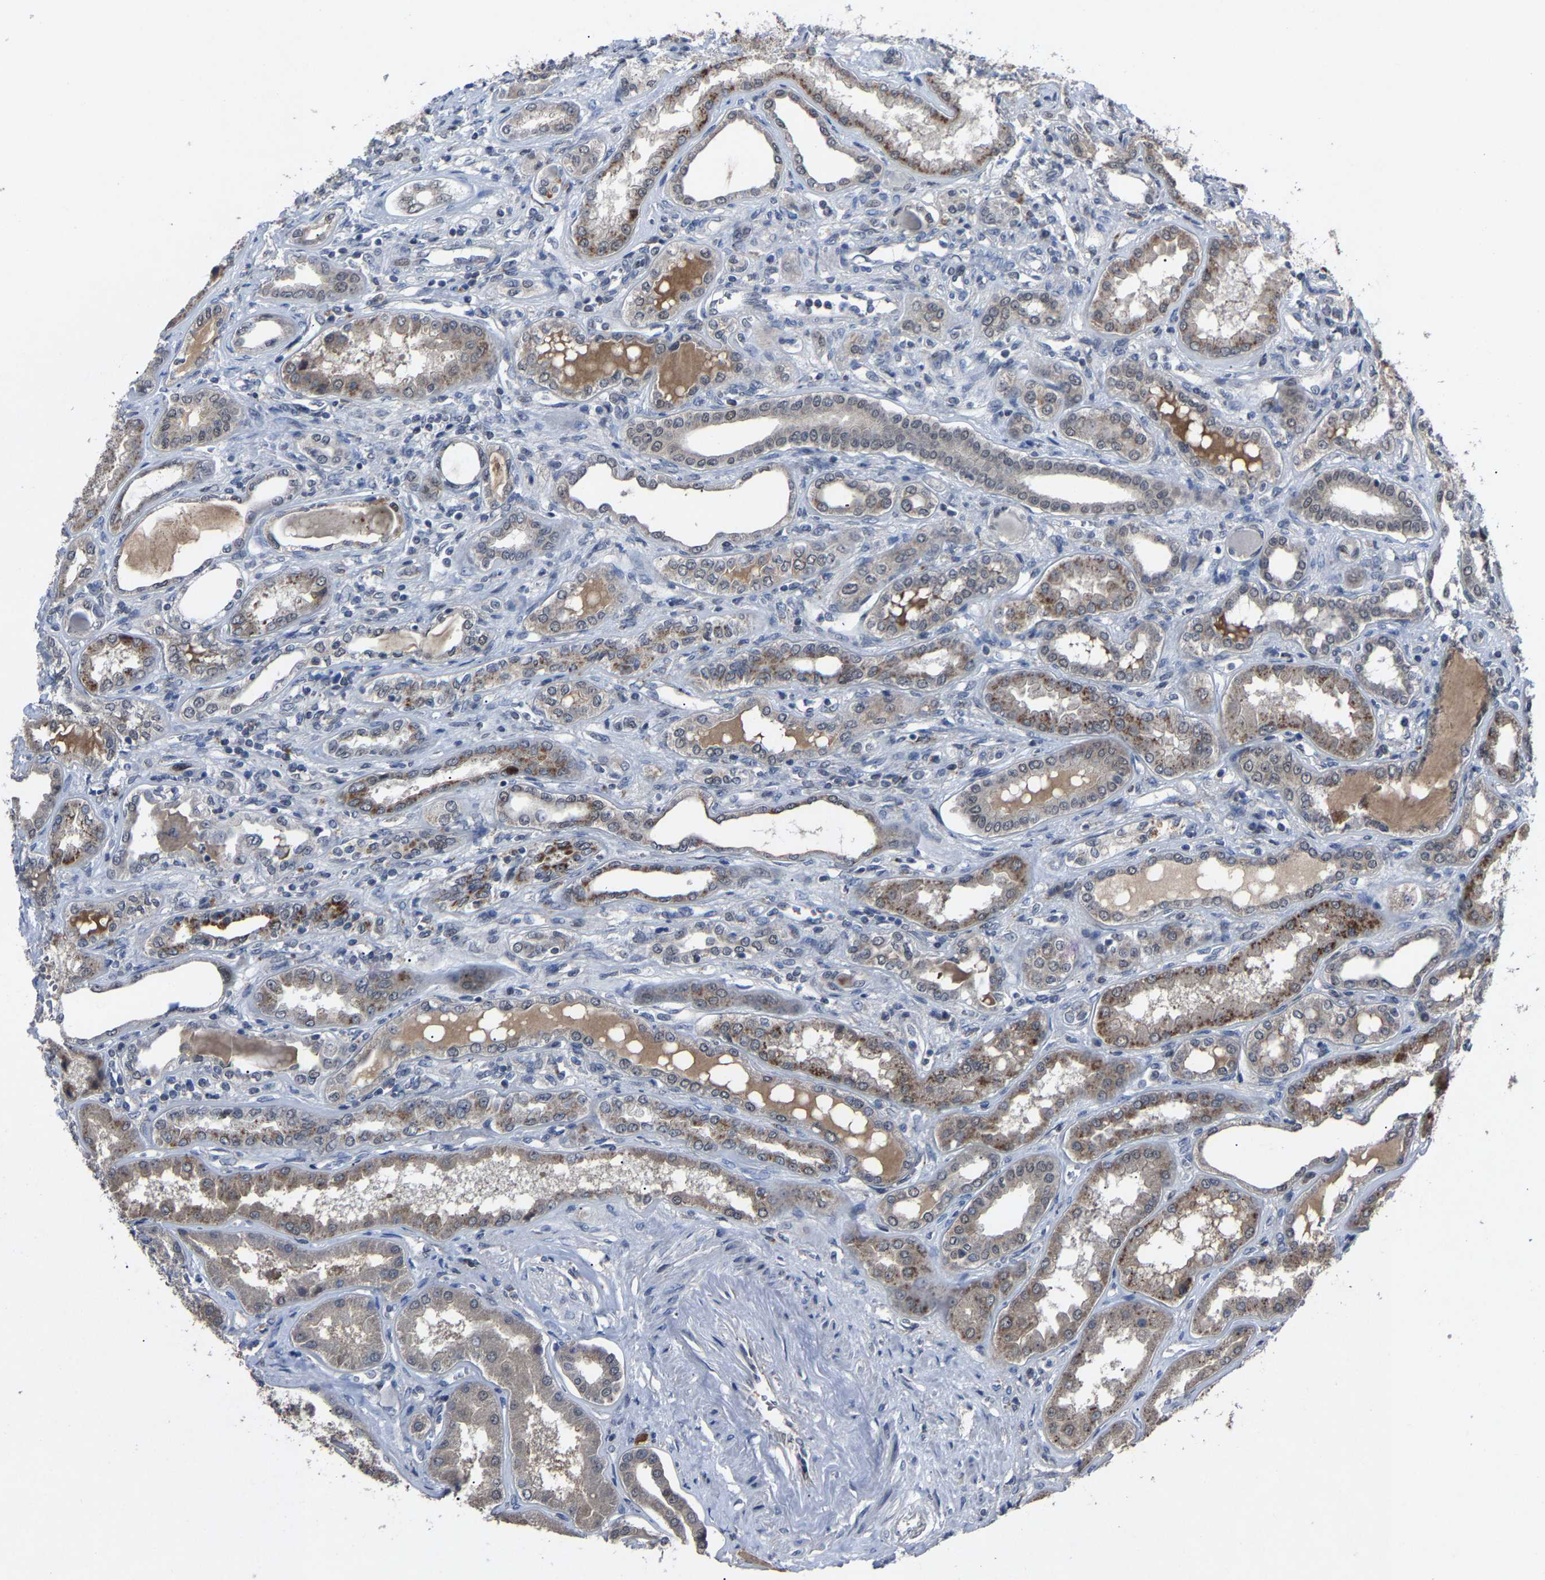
{"staining": {"intensity": "moderate", "quantity": "<25%", "location": "nuclear"}, "tissue": "kidney", "cell_type": "Cells in glomeruli", "image_type": "normal", "snomed": [{"axis": "morphology", "description": "Normal tissue, NOS"}, {"axis": "topography", "description": "Kidney"}], "caption": "Protein analysis of benign kidney shows moderate nuclear expression in approximately <25% of cells in glomeruli. The staining was performed using DAB to visualize the protein expression in brown, while the nuclei were stained in blue with hematoxylin (Magnification: 20x).", "gene": "LSM8", "patient": {"sex": "female", "age": 56}}